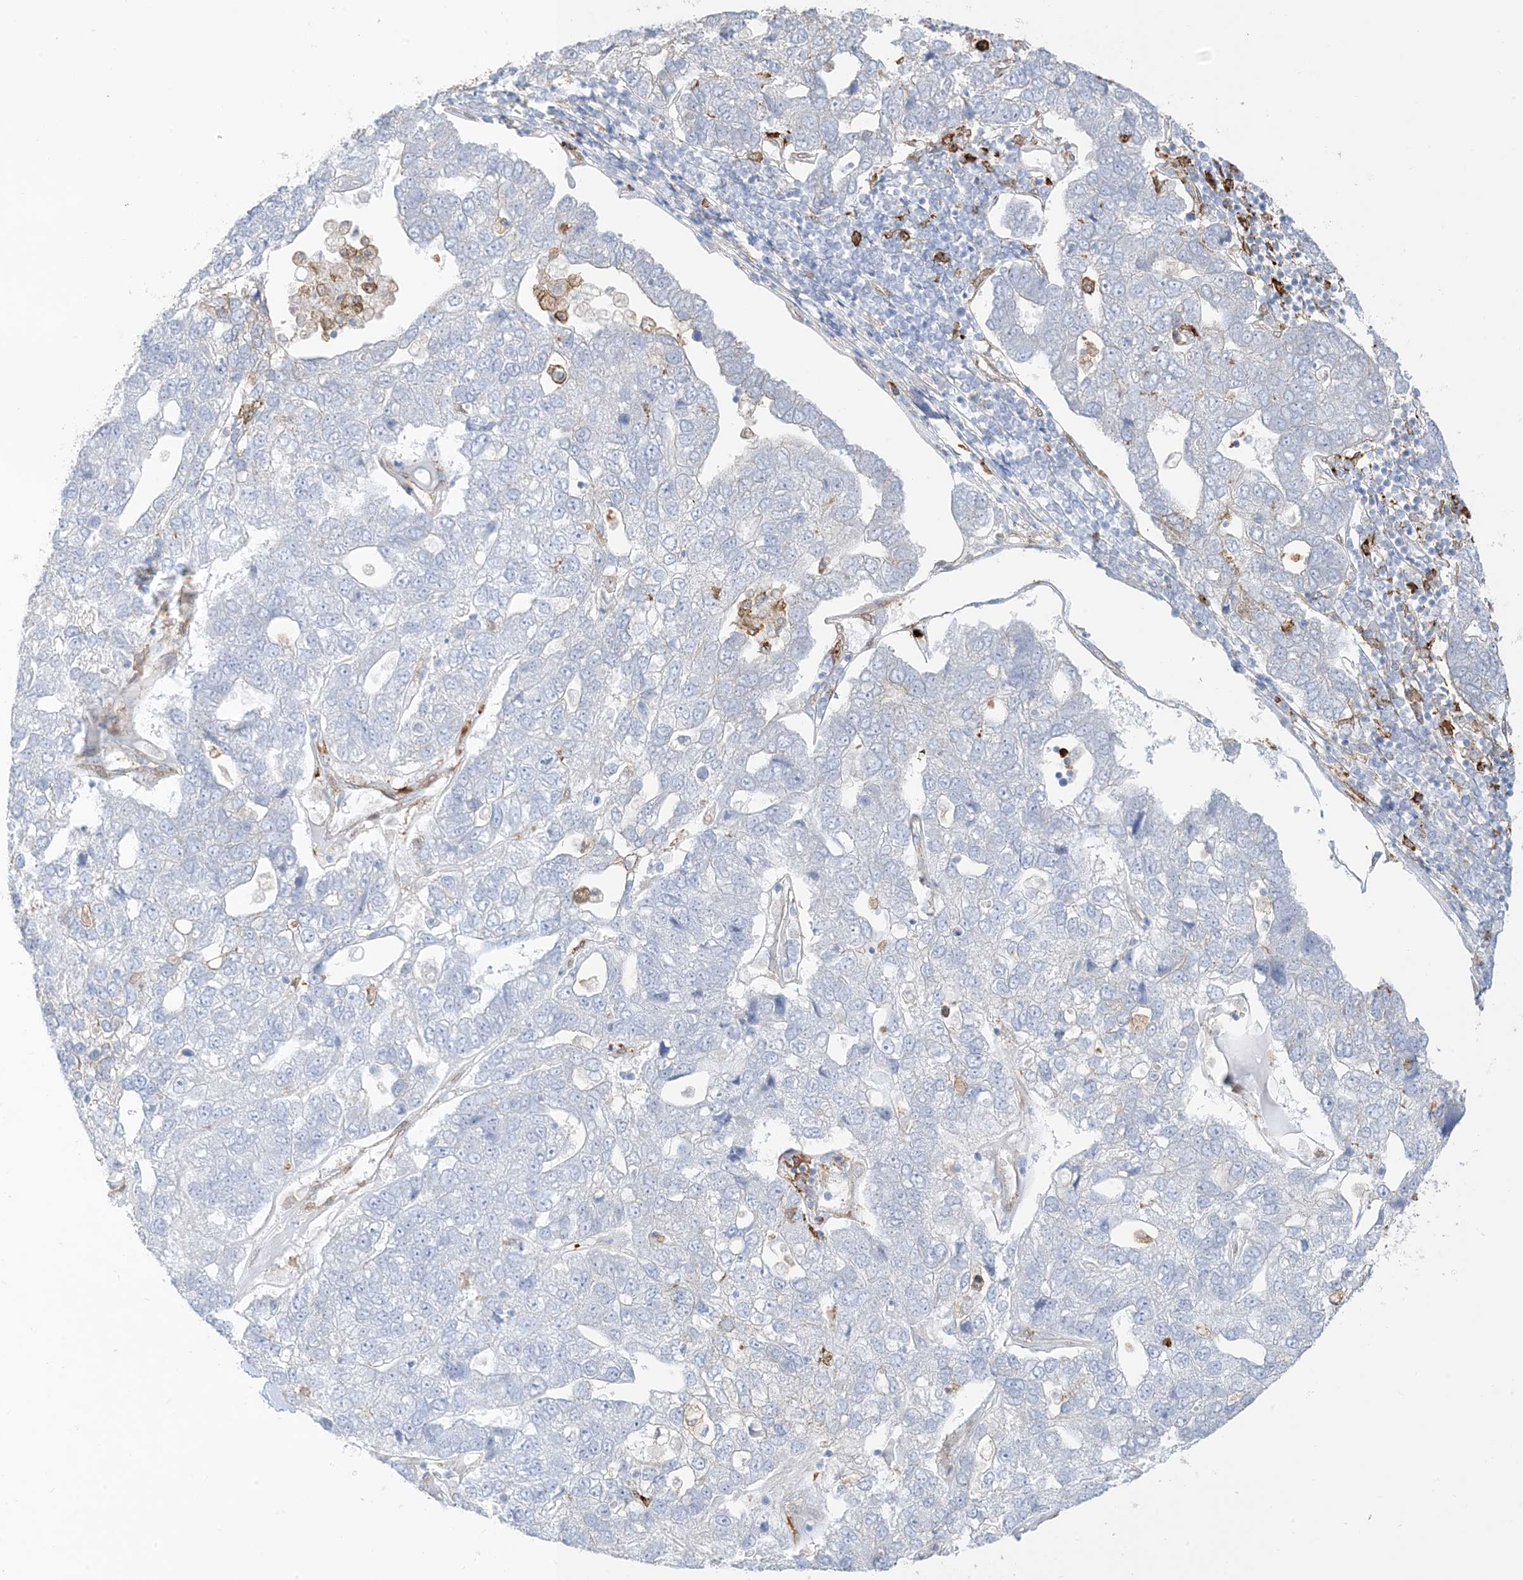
{"staining": {"intensity": "negative", "quantity": "none", "location": "none"}, "tissue": "pancreatic cancer", "cell_type": "Tumor cells", "image_type": "cancer", "snomed": [{"axis": "morphology", "description": "Adenocarcinoma, NOS"}, {"axis": "topography", "description": "Pancreas"}], "caption": "DAB (3,3'-diaminobenzidine) immunohistochemical staining of human adenocarcinoma (pancreatic) demonstrates no significant staining in tumor cells.", "gene": "GSN", "patient": {"sex": "female", "age": 61}}